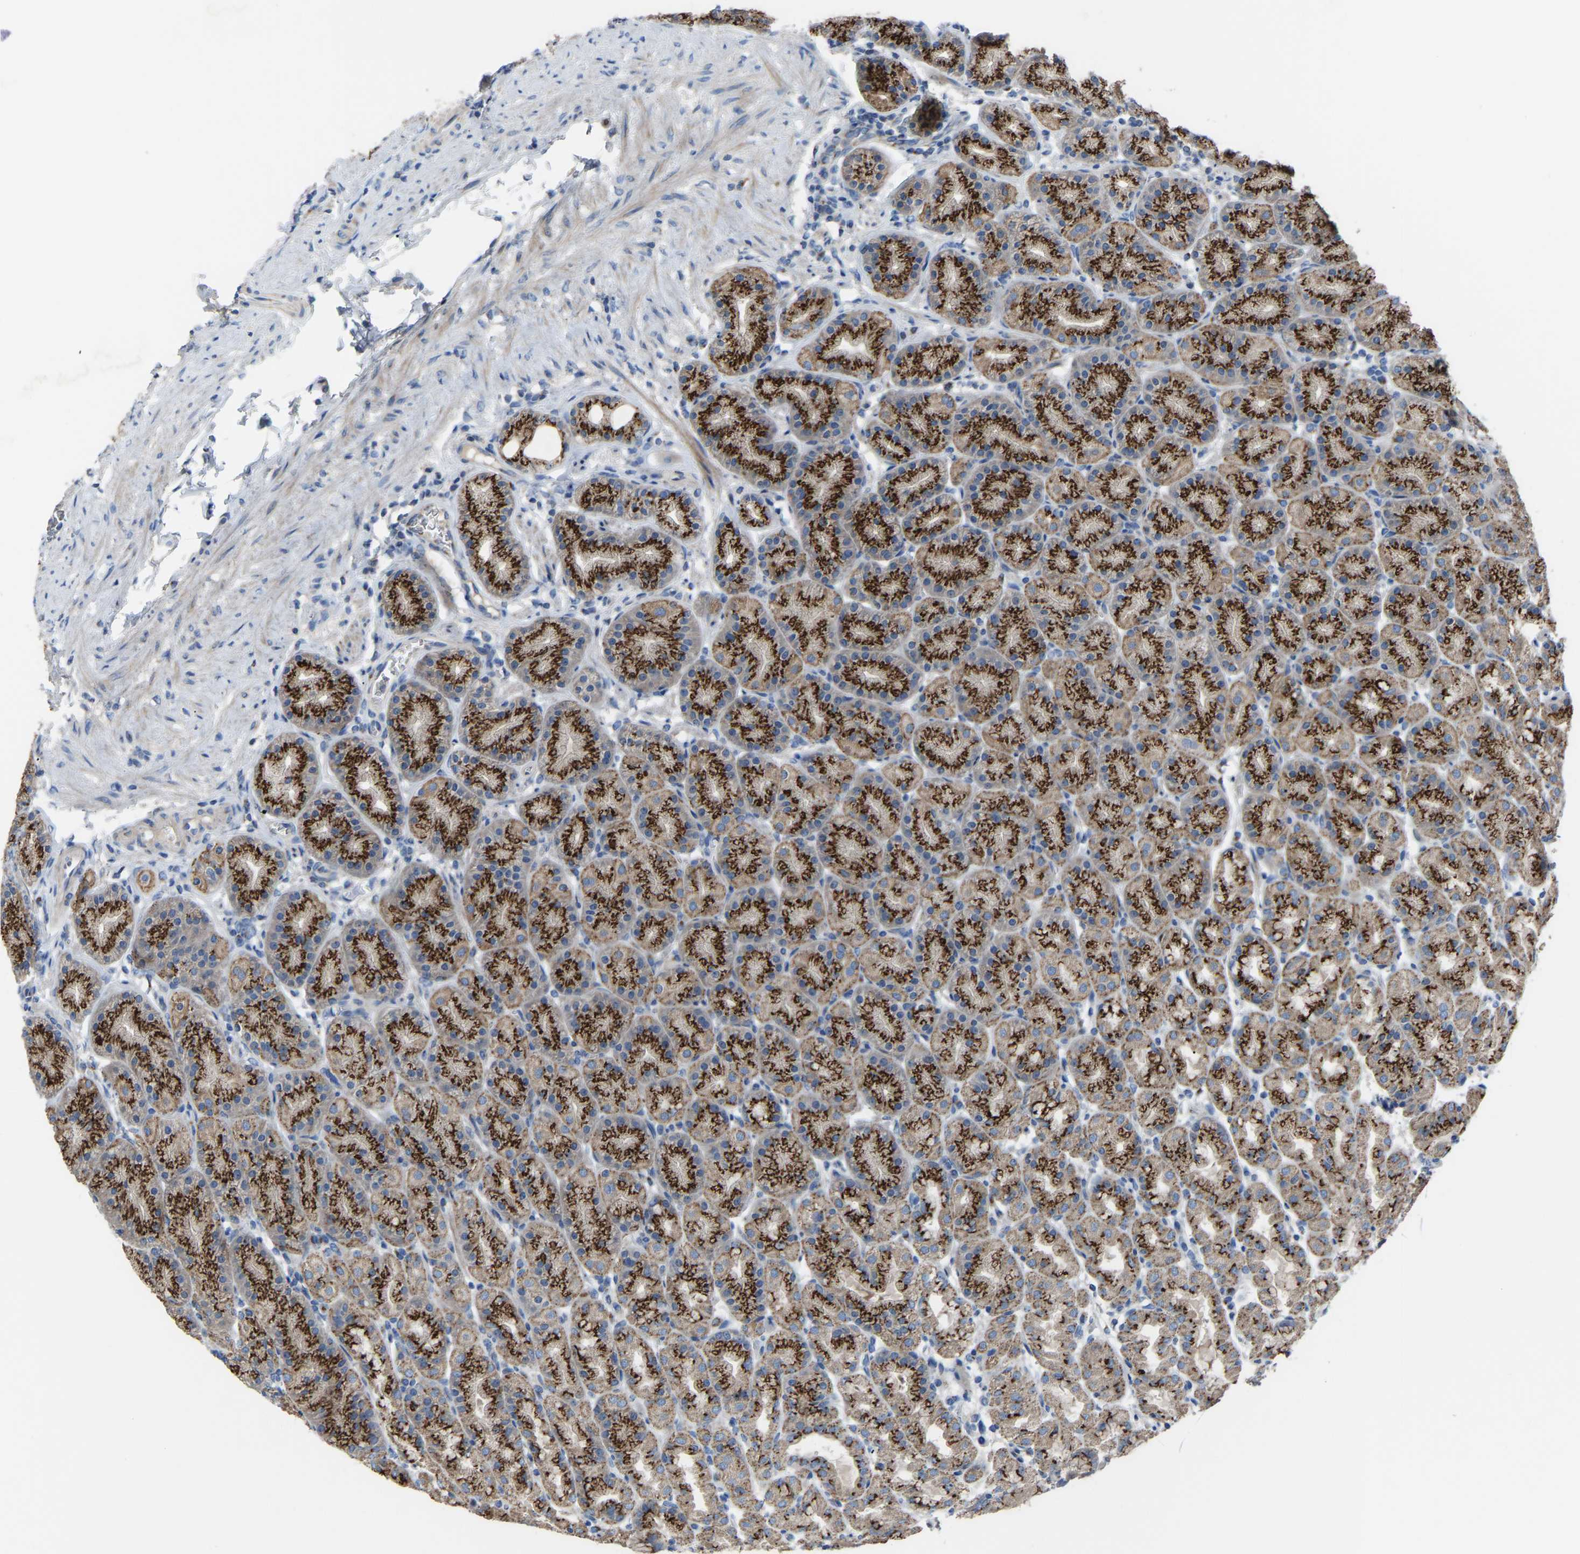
{"staining": {"intensity": "strong", "quantity": ">75%", "location": "cytoplasmic/membranous"}, "tissue": "stomach", "cell_type": "Glandular cells", "image_type": "normal", "snomed": [{"axis": "morphology", "description": "Normal tissue, NOS"}, {"axis": "topography", "description": "Stomach"}], "caption": "Protein expression analysis of normal stomach shows strong cytoplasmic/membranous expression in about >75% of glandular cells. The staining was performed using DAB, with brown indicating positive protein expression. Nuclei are stained blue with hematoxylin.", "gene": "CANT1", "patient": {"sex": "male", "age": 42}}